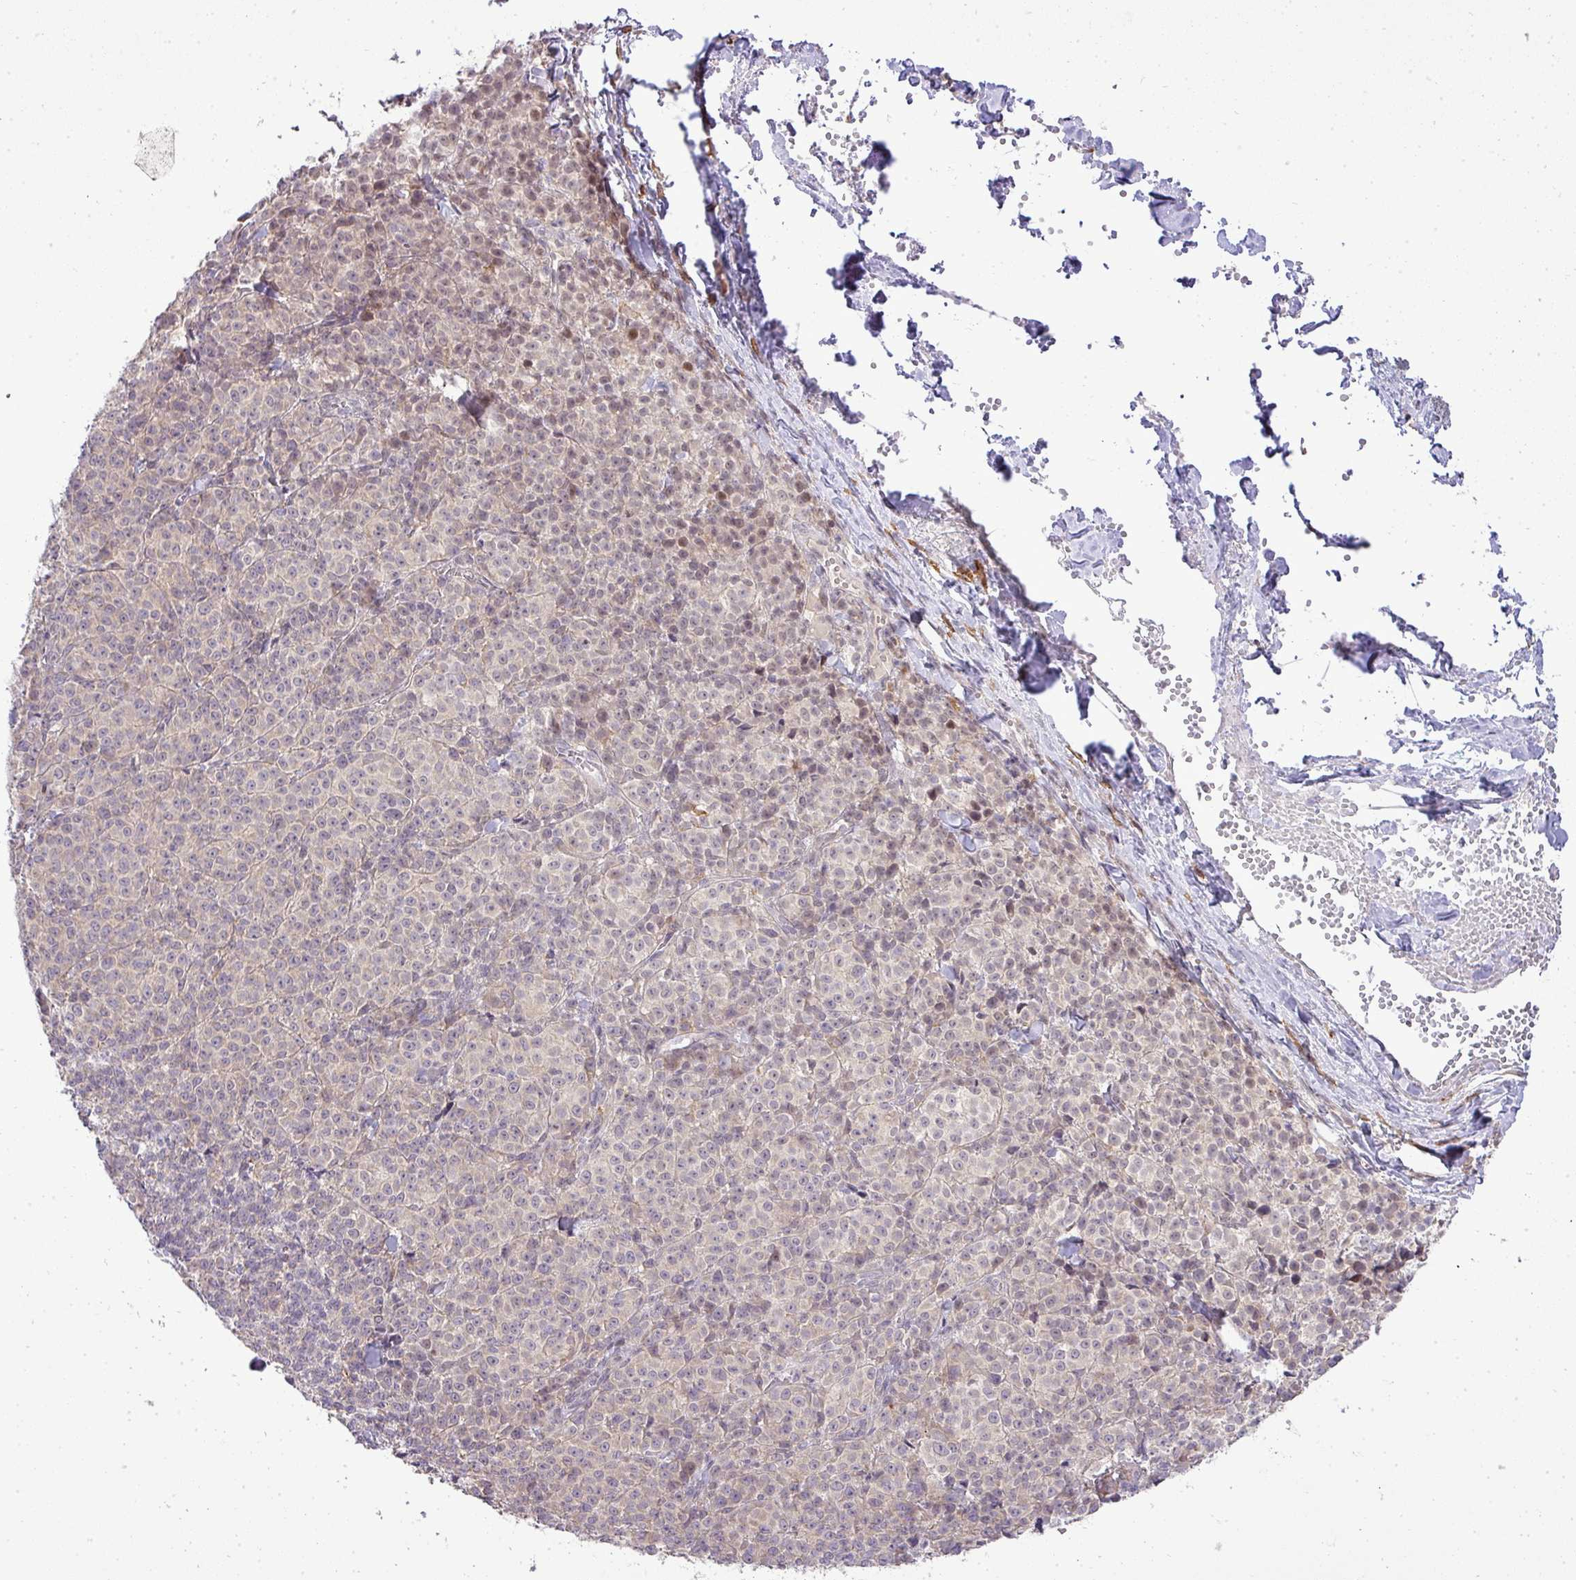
{"staining": {"intensity": "negative", "quantity": "none", "location": "none"}, "tissue": "melanoma", "cell_type": "Tumor cells", "image_type": "cancer", "snomed": [{"axis": "morphology", "description": "Normal tissue, NOS"}, {"axis": "morphology", "description": "Malignant melanoma, NOS"}, {"axis": "topography", "description": "Skin"}], "caption": "Immunohistochemistry (IHC) micrograph of neoplastic tissue: human malignant melanoma stained with DAB shows no significant protein expression in tumor cells.", "gene": "PDRG1", "patient": {"sex": "female", "age": 34}}